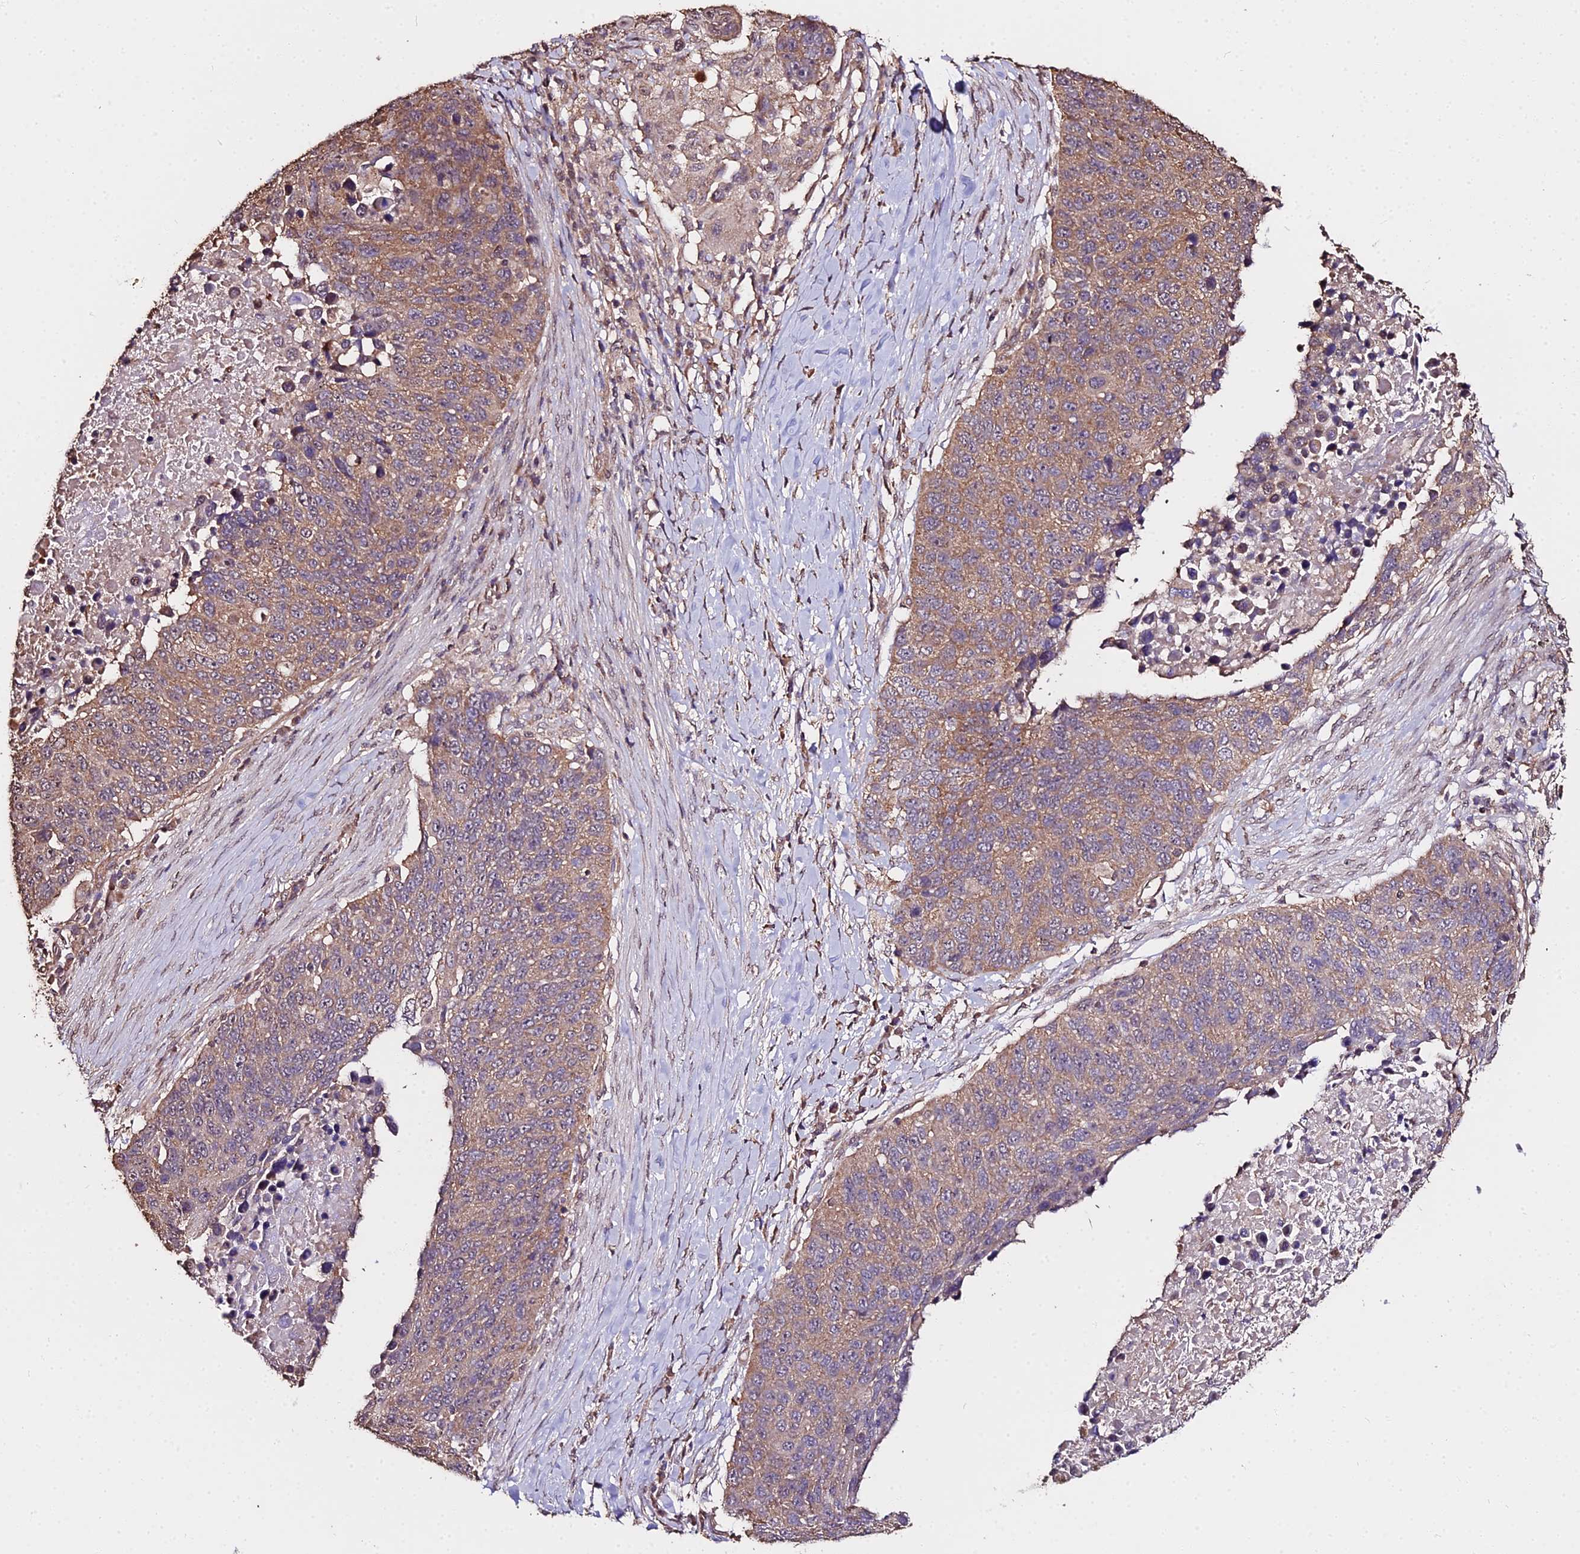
{"staining": {"intensity": "moderate", "quantity": ">75%", "location": "cytoplasmic/membranous"}, "tissue": "lung cancer", "cell_type": "Tumor cells", "image_type": "cancer", "snomed": [{"axis": "morphology", "description": "Normal tissue, NOS"}, {"axis": "morphology", "description": "Squamous cell carcinoma, NOS"}, {"axis": "topography", "description": "Lymph node"}, {"axis": "topography", "description": "Lung"}], "caption": "An image of squamous cell carcinoma (lung) stained for a protein demonstrates moderate cytoplasmic/membranous brown staining in tumor cells.", "gene": "METTL13", "patient": {"sex": "male", "age": 66}}